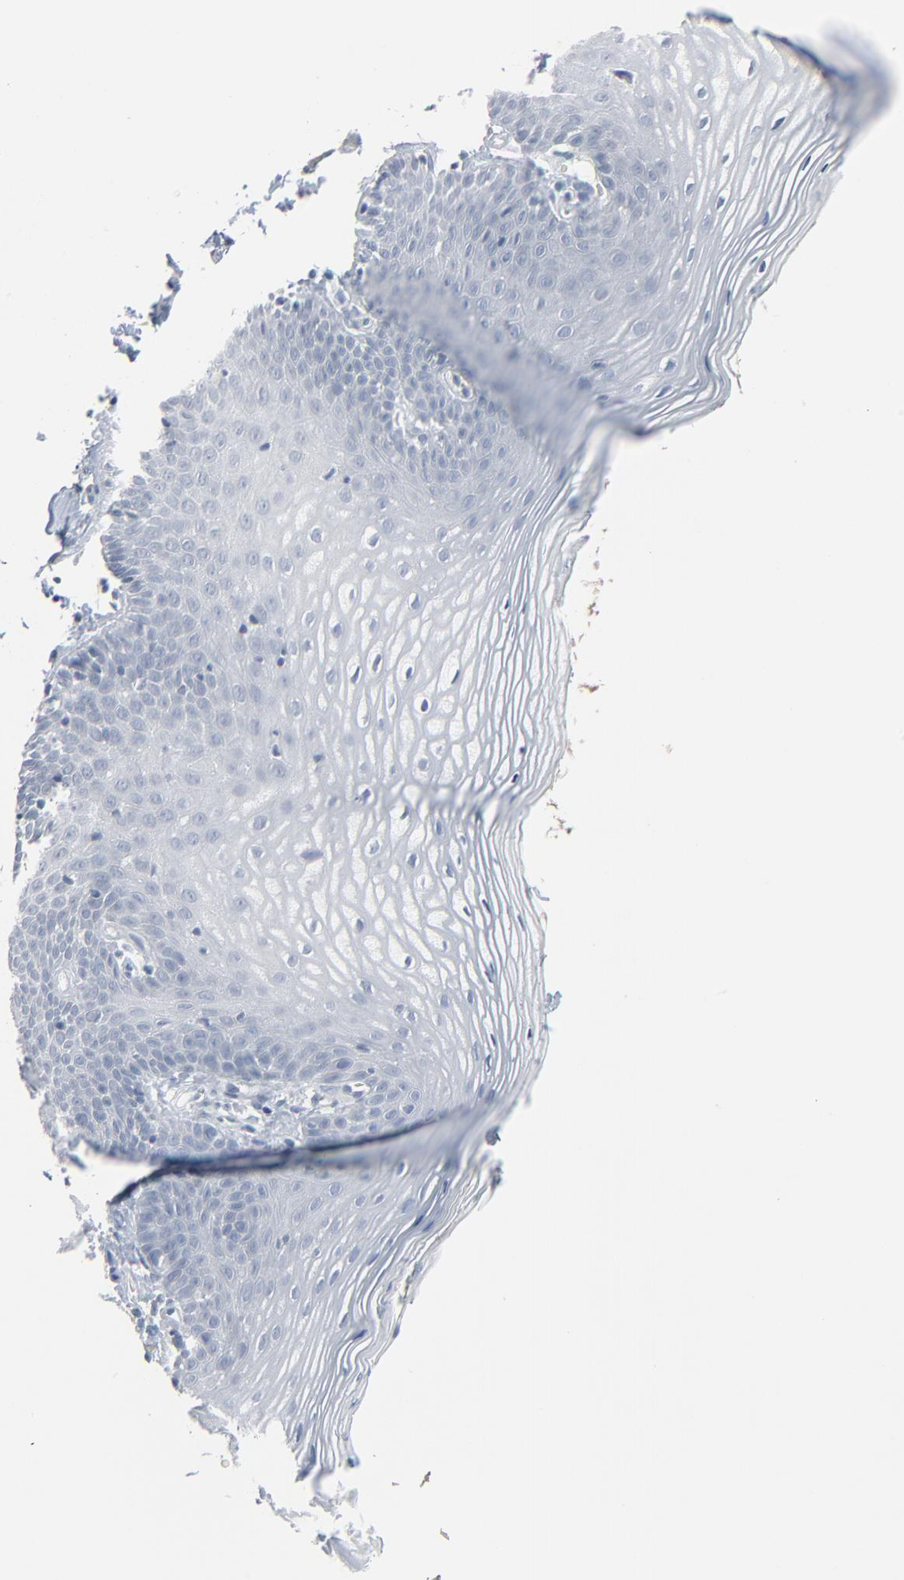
{"staining": {"intensity": "negative", "quantity": "none", "location": "none"}, "tissue": "vagina", "cell_type": "Squamous epithelial cells", "image_type": "normal", "snomed": [{"axis": "morphology", "description": "Normal tissue, NOS"}, {"axis": "topography", "description": "Vagina"}], "caption": "There is no significant expression in squamous epithelial cells of vagina. Brightfield microscopy of IHC stained with DAB (brown) and hematoxylin (blue), captured at high magnification.", "gene": "SAGE1", "patient": {"sex": "female", "age": 55}}